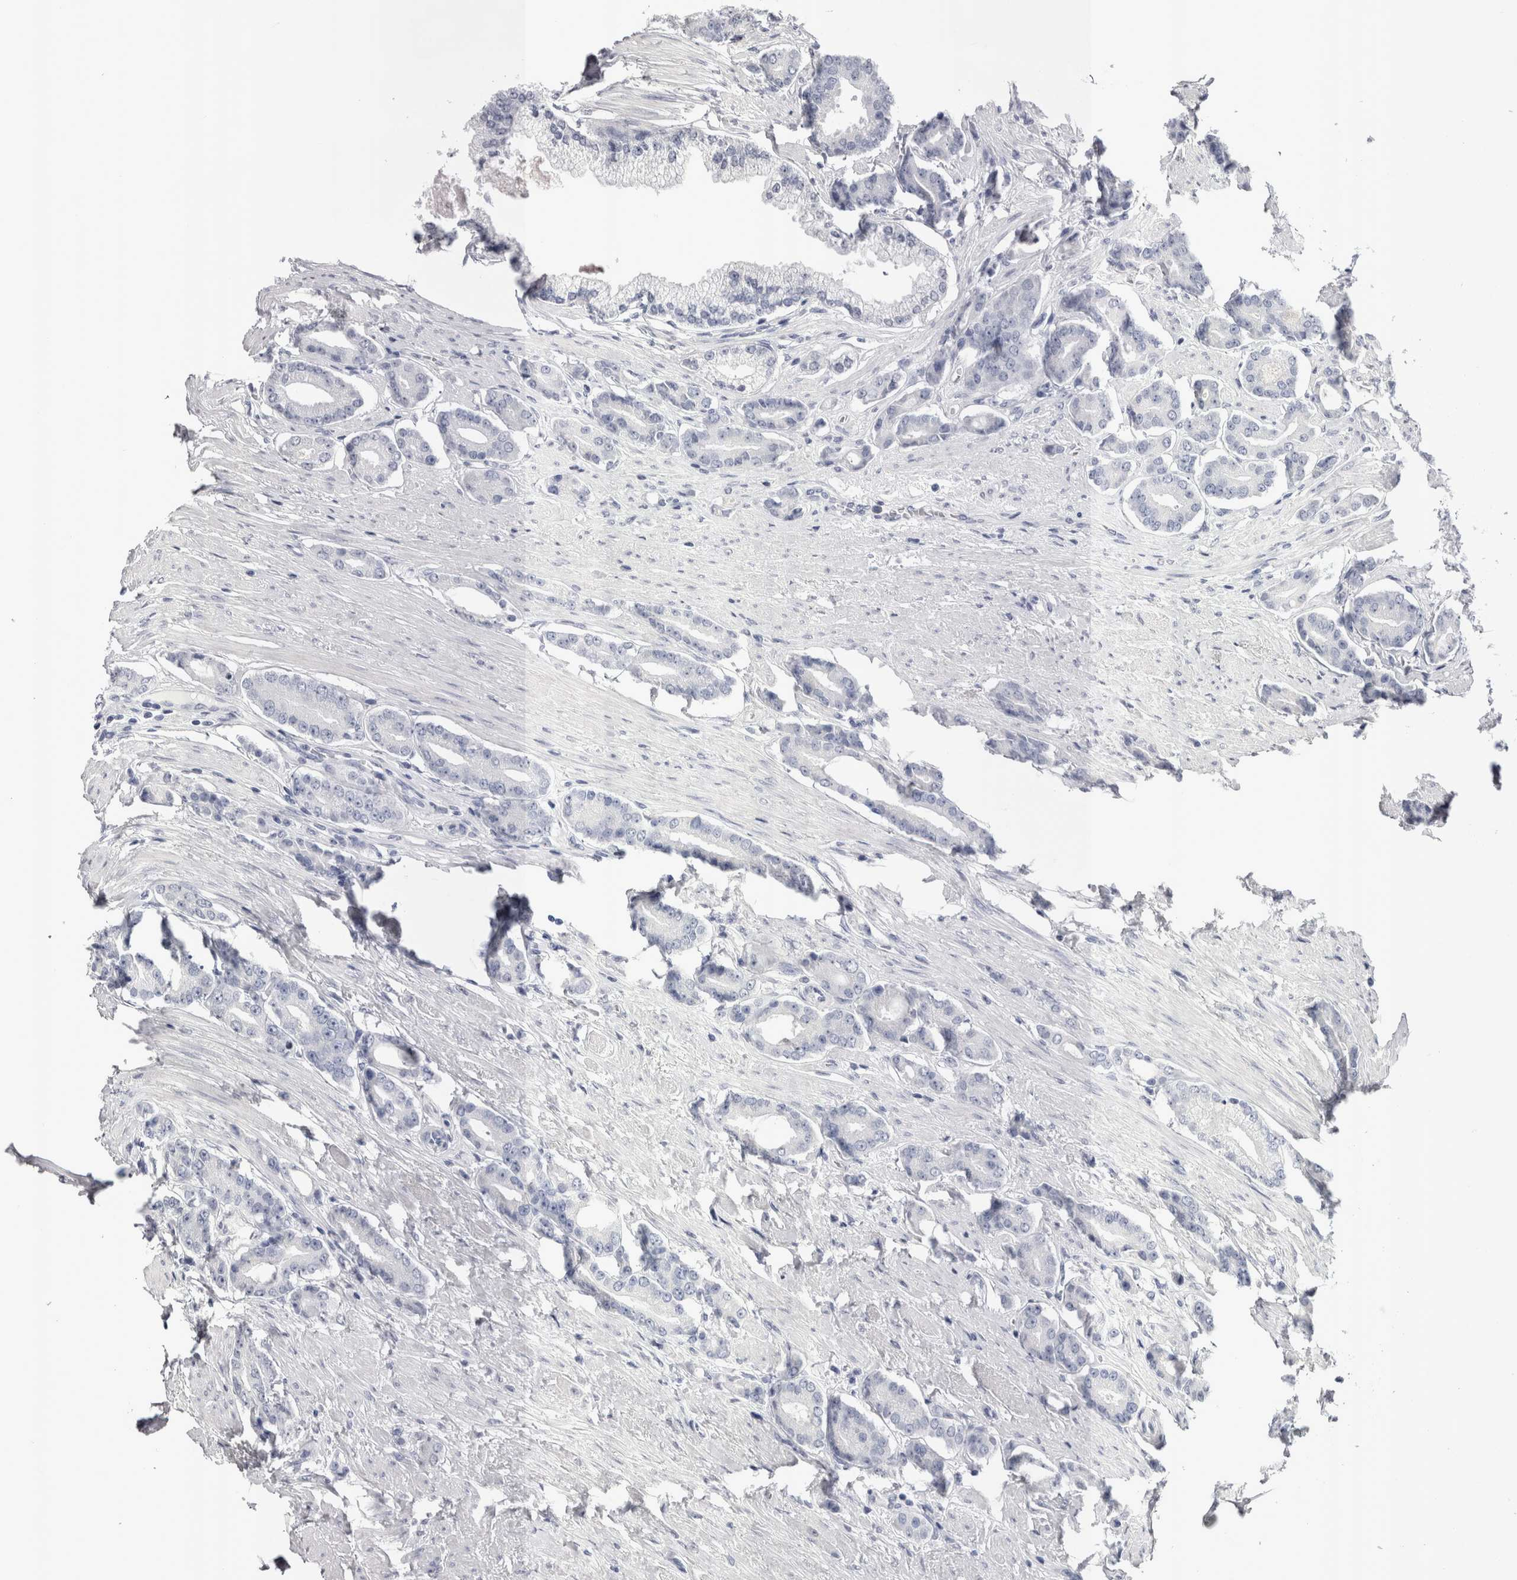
{"staining": {"intensity": "negative", "quantity": "none", "location": "none"}, "tissue": "prostate cancer", "cell_type": "Tumor cells", "image_type": "cancer", "snomed": [{"axis": "morphology", "description": "Adenocarcinoma, High grade"}, {"axis": "topography", "description": "Prostate"}], "caption": "Human prostate adenocarcinoma (high-grade) stained for a protein using immunohistochemistry shows no positivity in tumor cells.", "gene": "PWP2", "patient": {"sex": "male", "age": 71}}